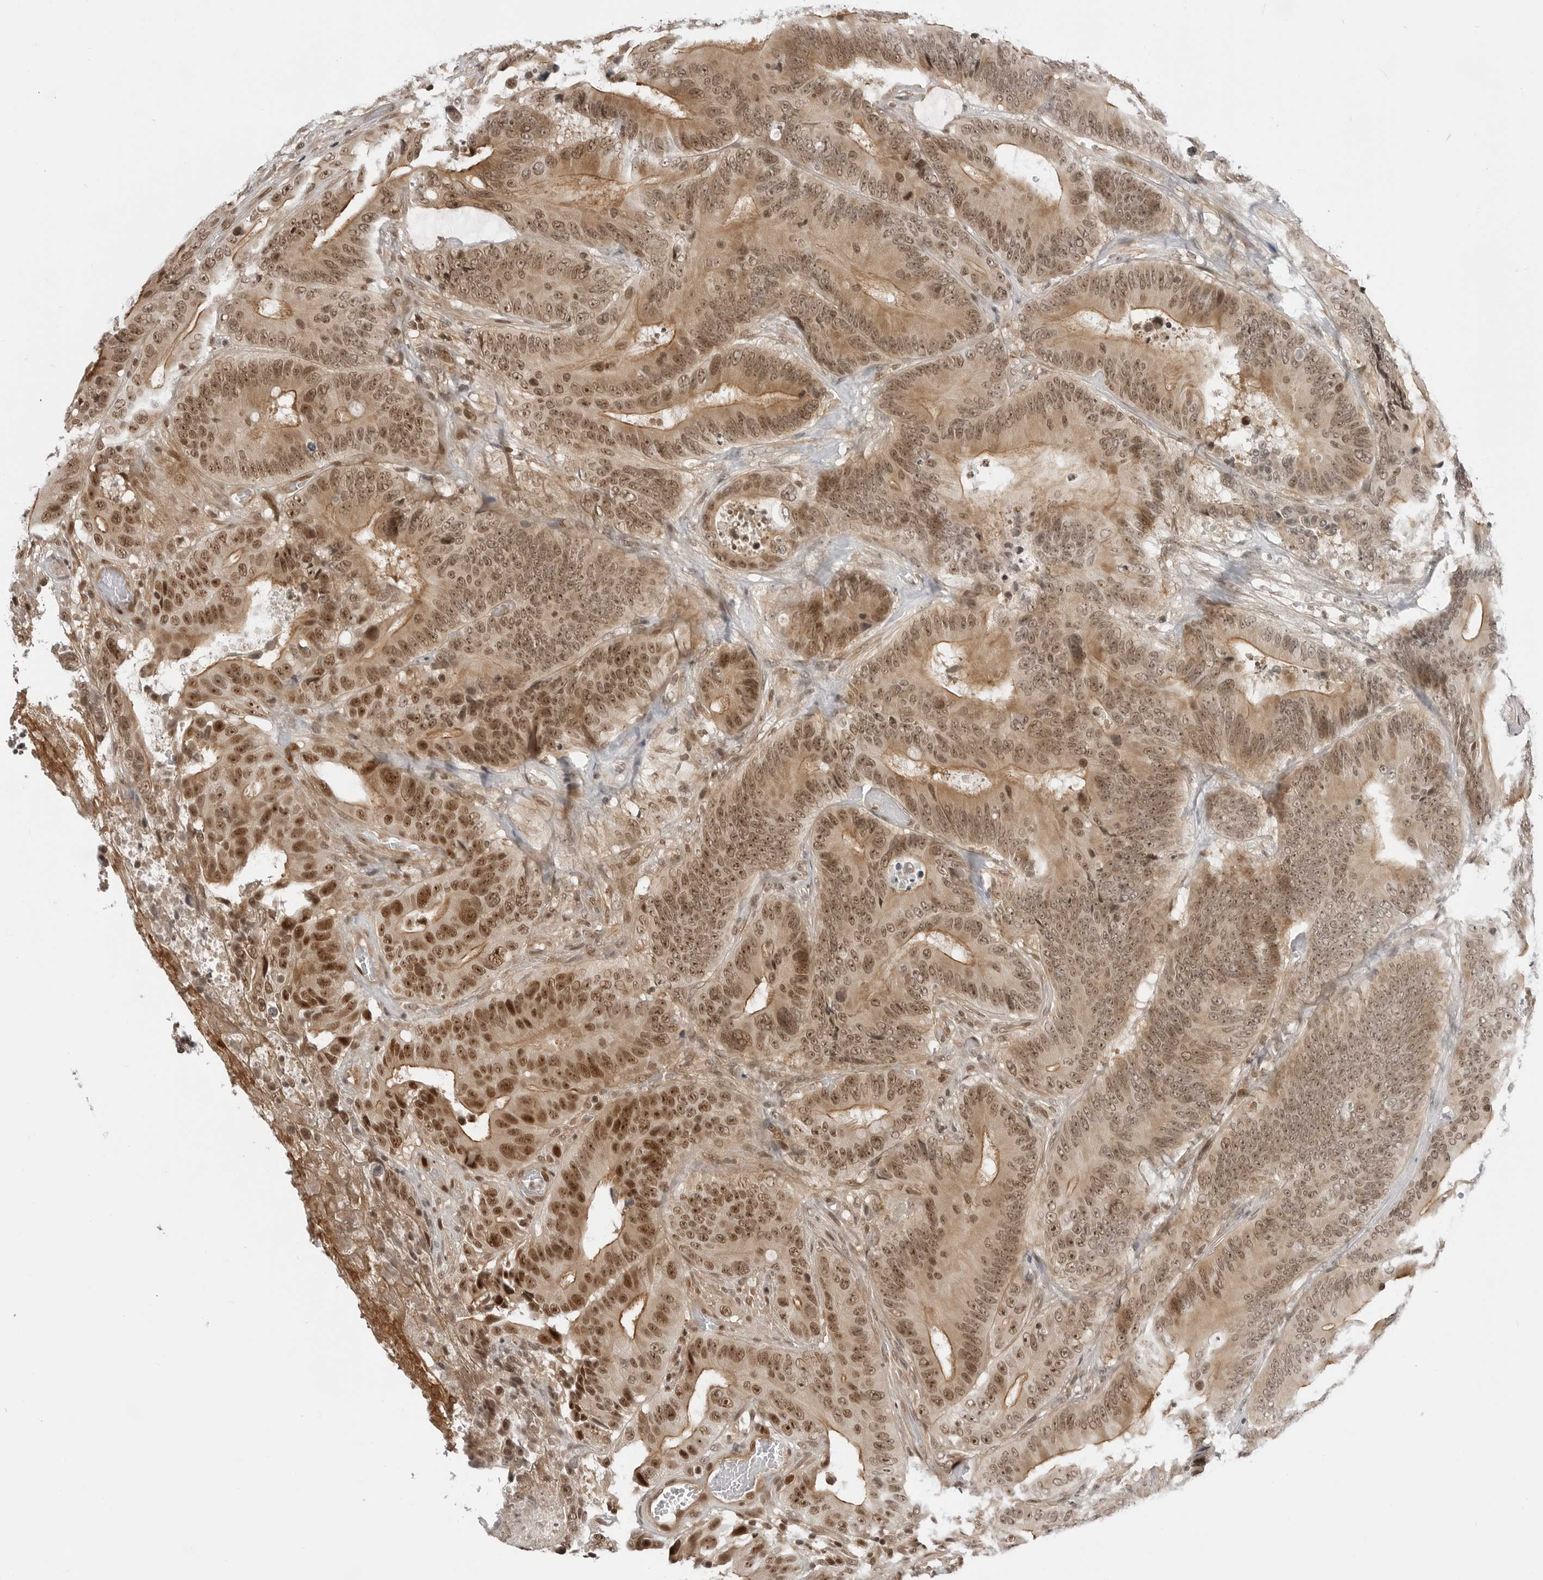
{"staining": {"intensity": "moderate", "quantity": ">75%", "location": "cytoplasmic/membranous,nuclear"}, "tissue": "colorectal cancer", "cell_type": "Tumor cells", "image_type": "cancer", "snomed": [{"axis": "morphology", "description": "Adenocarcinoma, NOS"}, {"axis": "topography", "description": "Colon"}], "caption": "DAB immunohistochemical staining of human colorectal cancer demonstrates moderate cytoplasmic/membranous and nuclear protein expression in approximately >75% of tumor cells.", "gene": "C8orf33", "patient": {"sex": "male", "age": 83}}